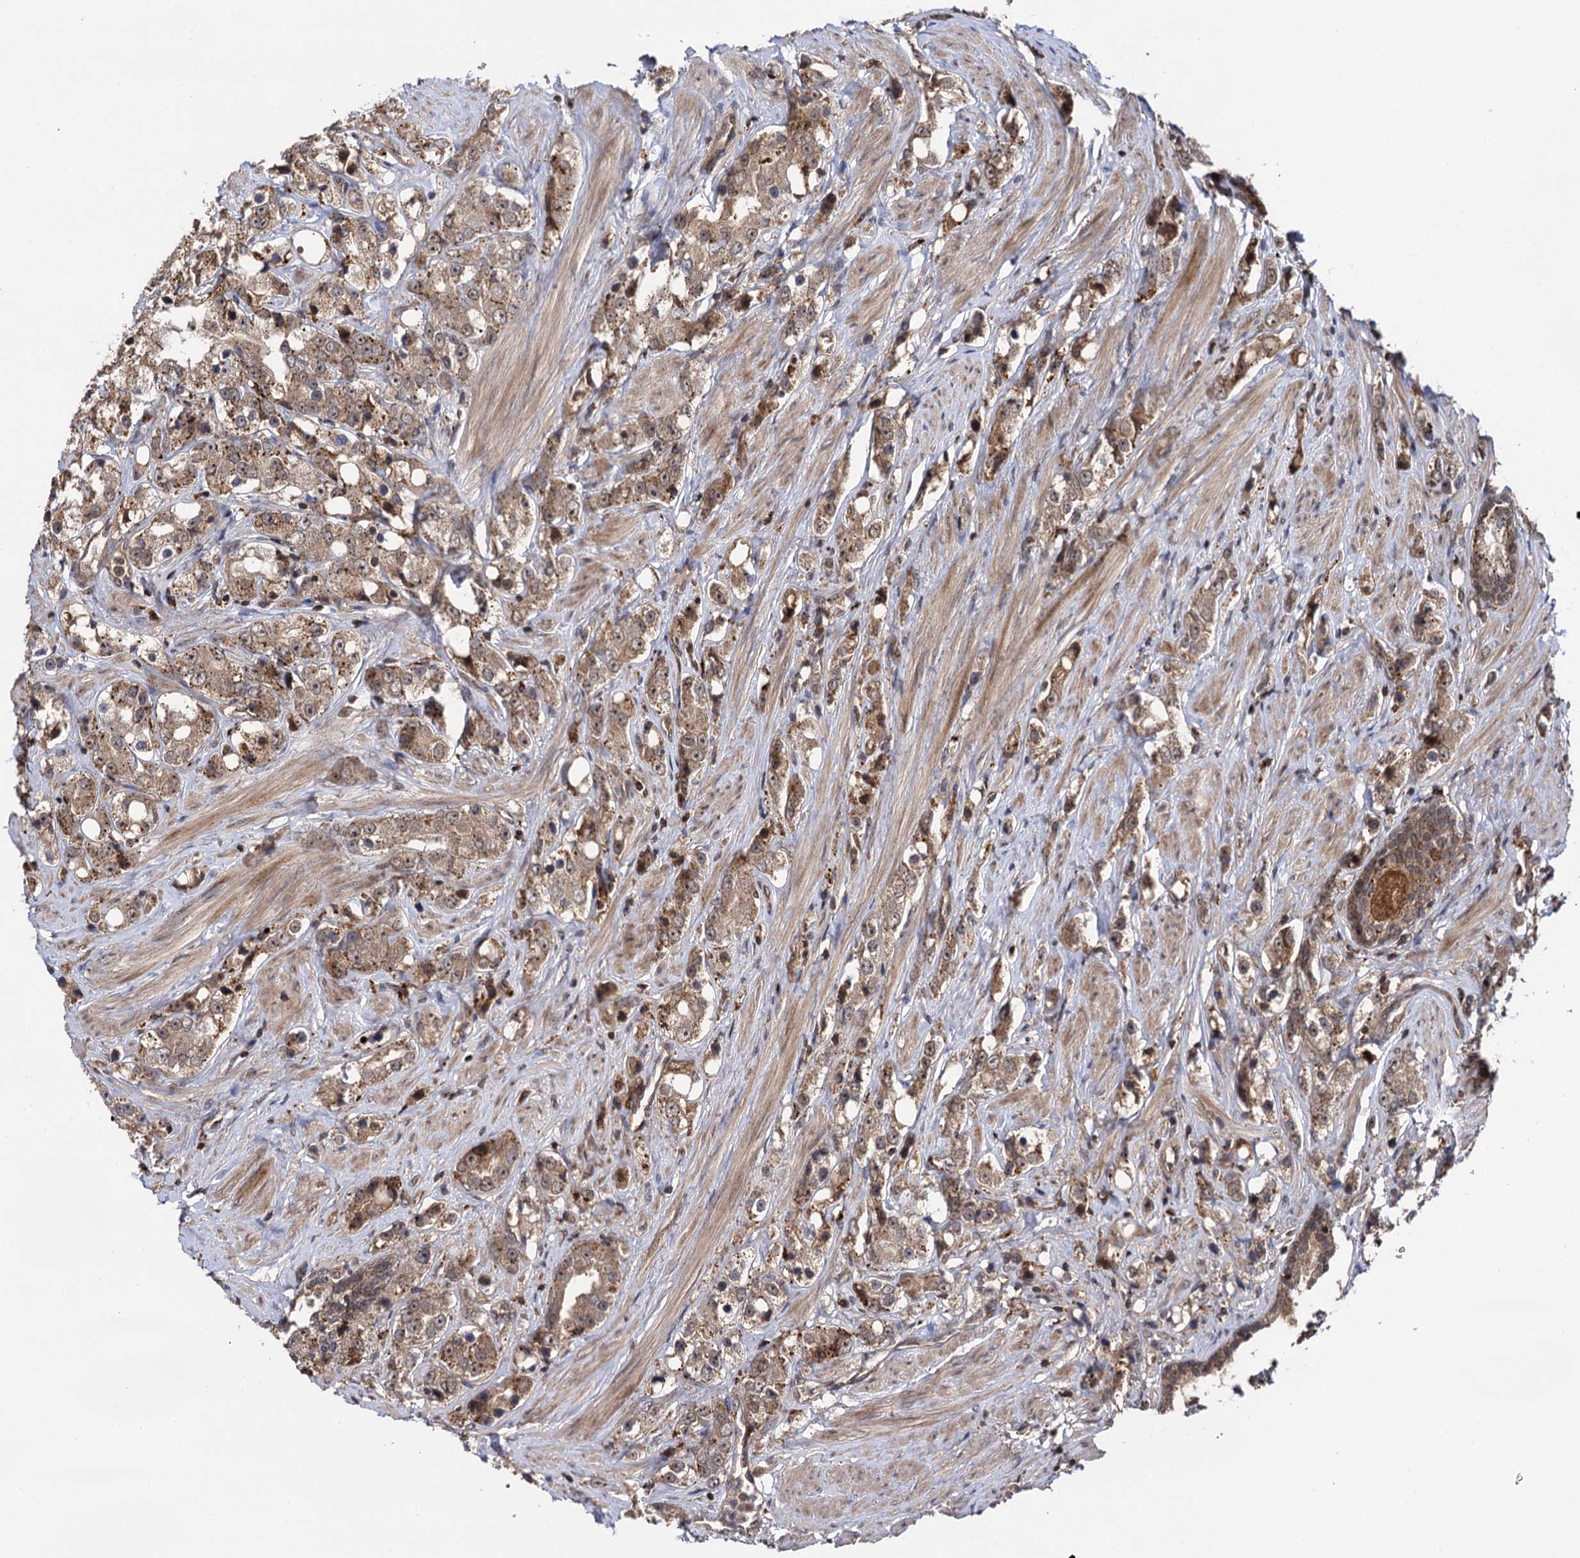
{"staining": {"intensity": "moderate", "quantity": ">75%", "location": "cytoplasmic/membranous,nuclear"}, "tissue": "prostate cancer", "cell_type": "Tumor cells", "image_type": "cancer", "snomed": [{"axis": "morphology", "description": "Adenocarcinoma, NOS"}, {"axis": "topography", "description": "Prostate"}], "caption": "Moderate cytoplasmic/membranous and nuclear positivity is present in approximately >75% of tumor cells in prostate adenocarcinoma.", "gene": "MICAL2", "patient": {"sex": "male", "age": 79}}